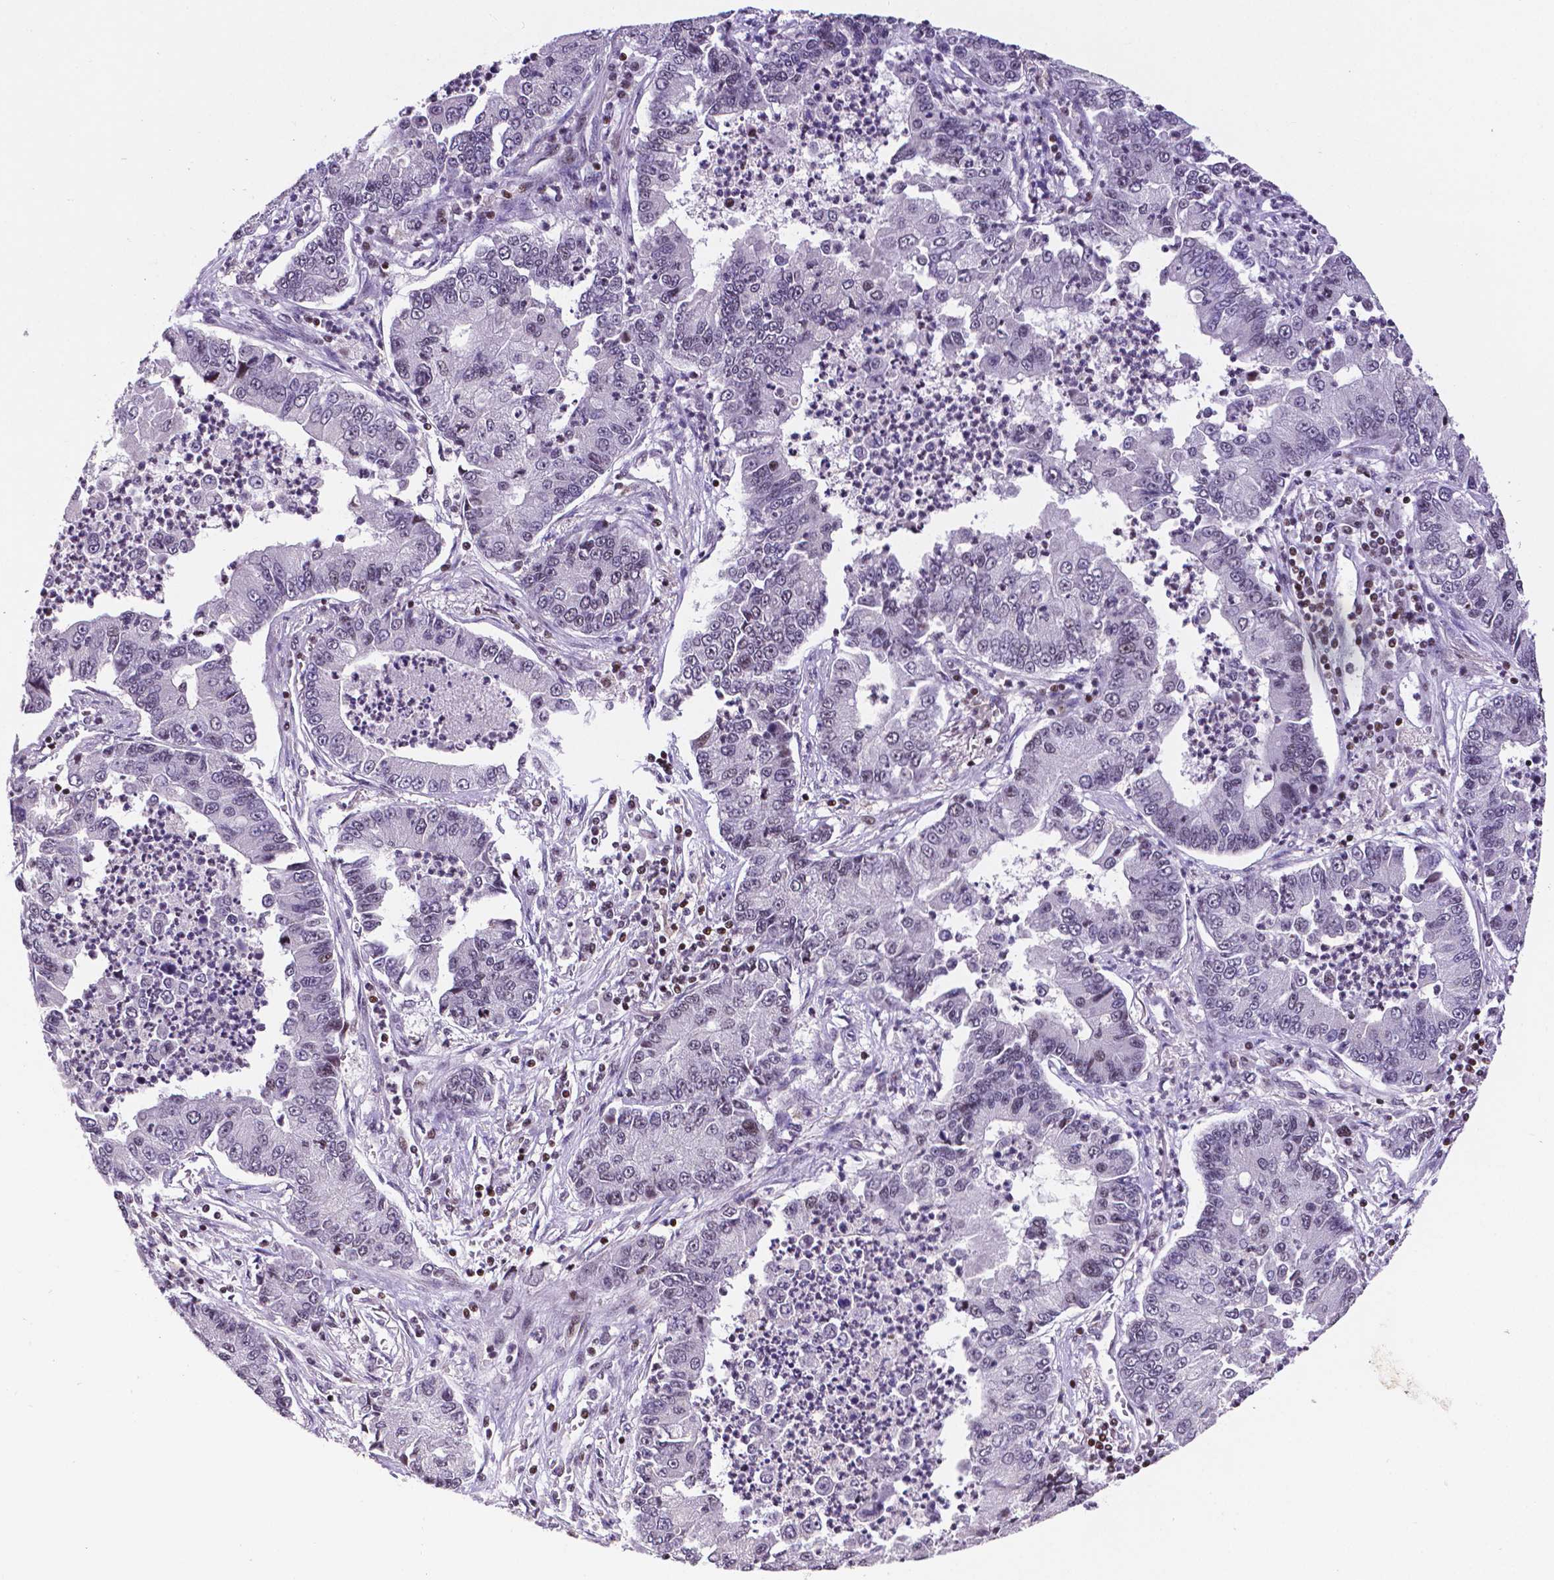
{"staining": {"intensity": "negative", "quantity": "none", "location": "none"}, "tissue": "lung cancer", "cell_type": "Tumor cells", "image_type": "cancer", "snomed": [{"axis": "morphology", "description": "Adenocarcinoma, NOS"}, {"axis": "topography", "description": "Lung"}], "caption": "The photomicrograph demonstrates no staining of tumor cells in lung cancer (adenocarcinoma). (DAB (3,3'-diaminobenzidine) IHC visualized using brightfield microscopy, high magnification).", "gene": "CTCF", "patient": {"sex": "female", "age": 57}}